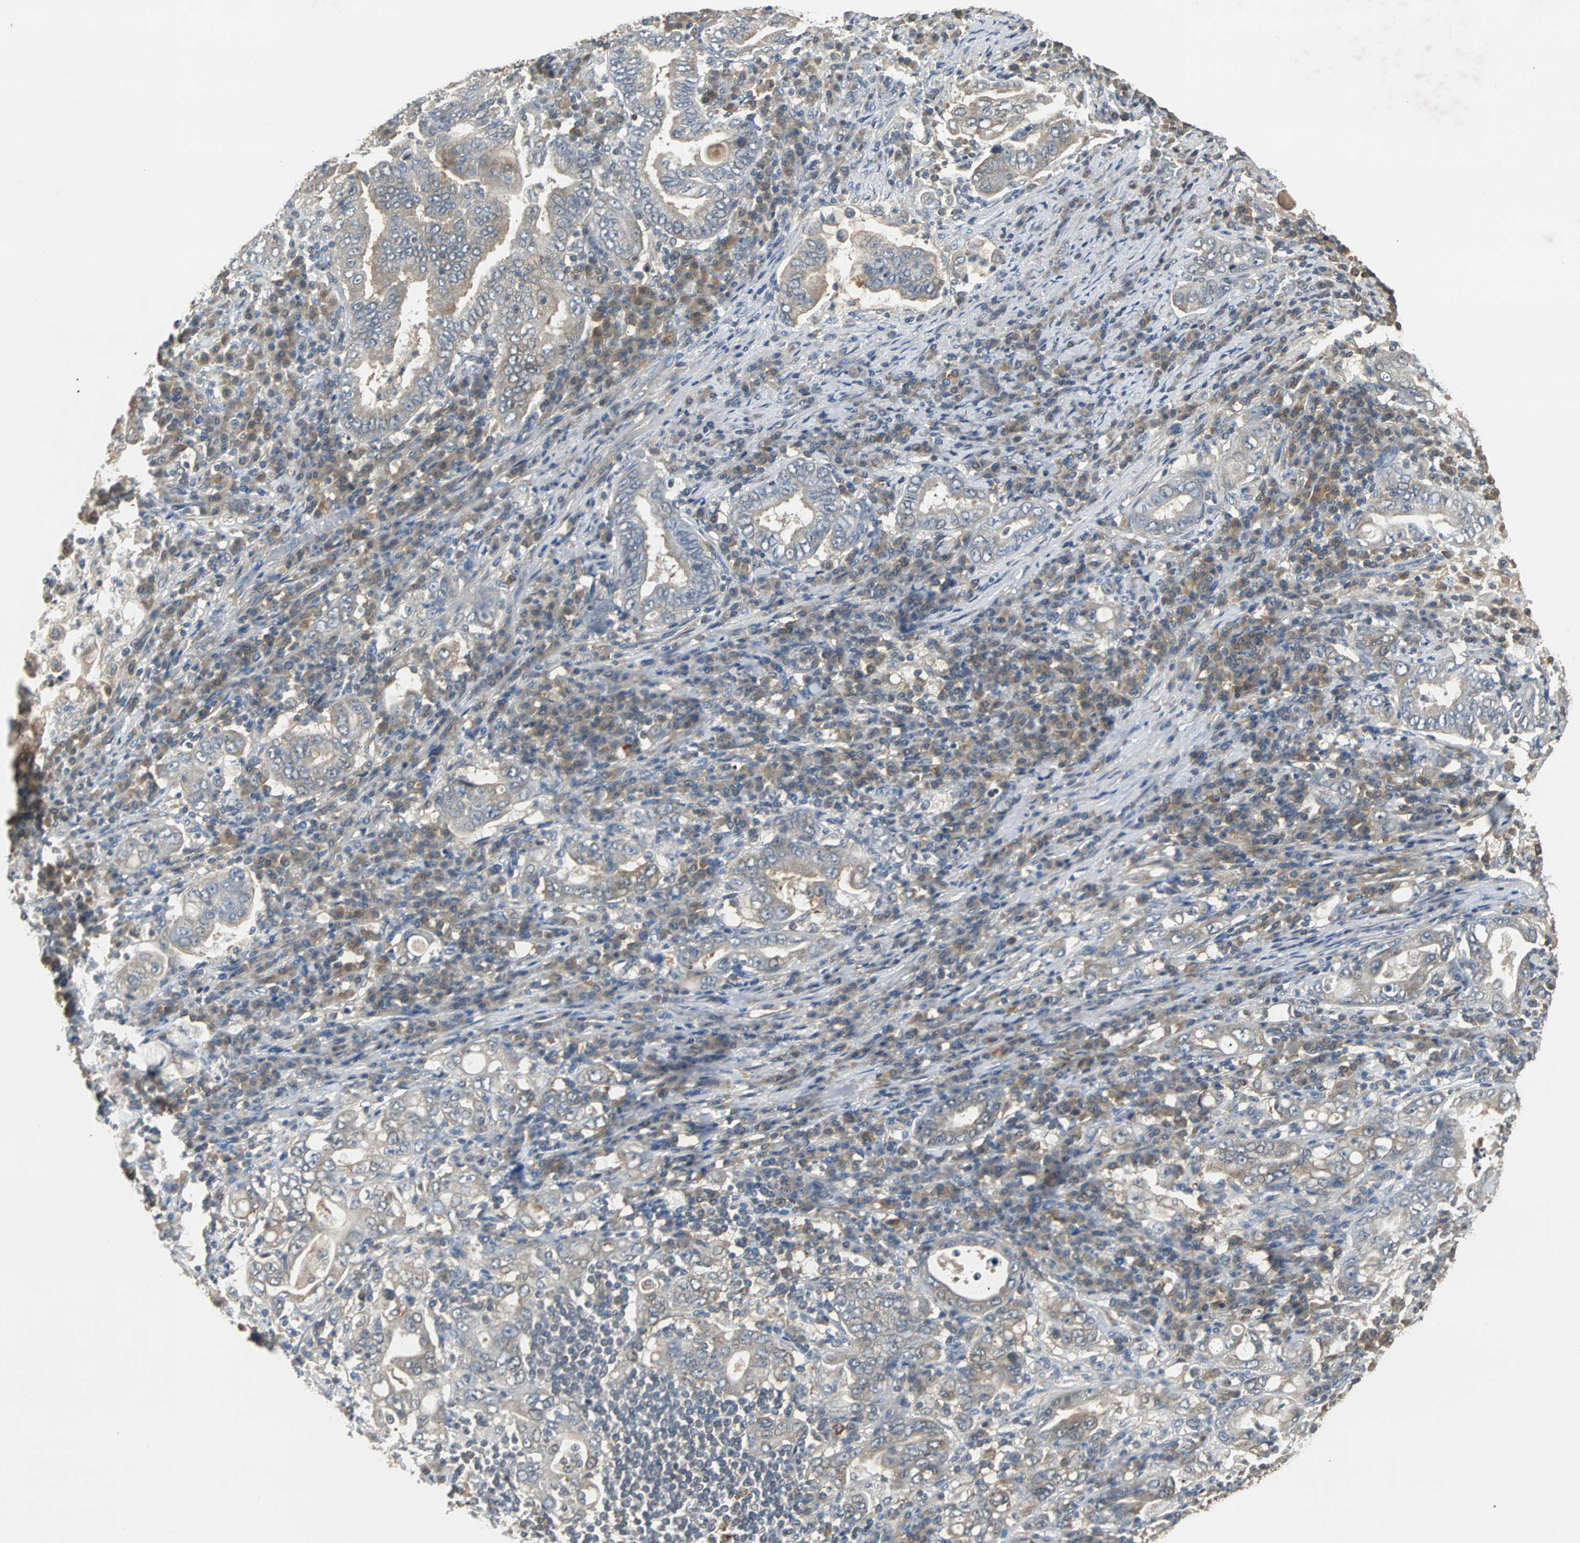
{"staining": {"intensity": "weak", "quantity": "25%-75%", "location": "cytoplasmic/membranous"}, "tissue": "stomach cancer", "cell_type": "Tumor cells", "image_type": "cancer", "snomed": [{"axis": "morphology", "description": "Normal tissue, NOS"}, {"axis": "morphology", "description": "Adenocarcinoma, NOS"}, {"axis": "topography", "description": "Esophagus"}, {"axis": "topography", "description": "Stomach, upper"}, {"axis": "topography", "description": "Peripheral nerve tissue"}], "caption": "The micrograph demonstrates staining of adenocarcinoma (stomach), revealing weak cytoplasmic/membranous protein staining (brown color) within tumor cells.", "gene": "ABHD2", "patient": {"sex": "male", "age": 62}}